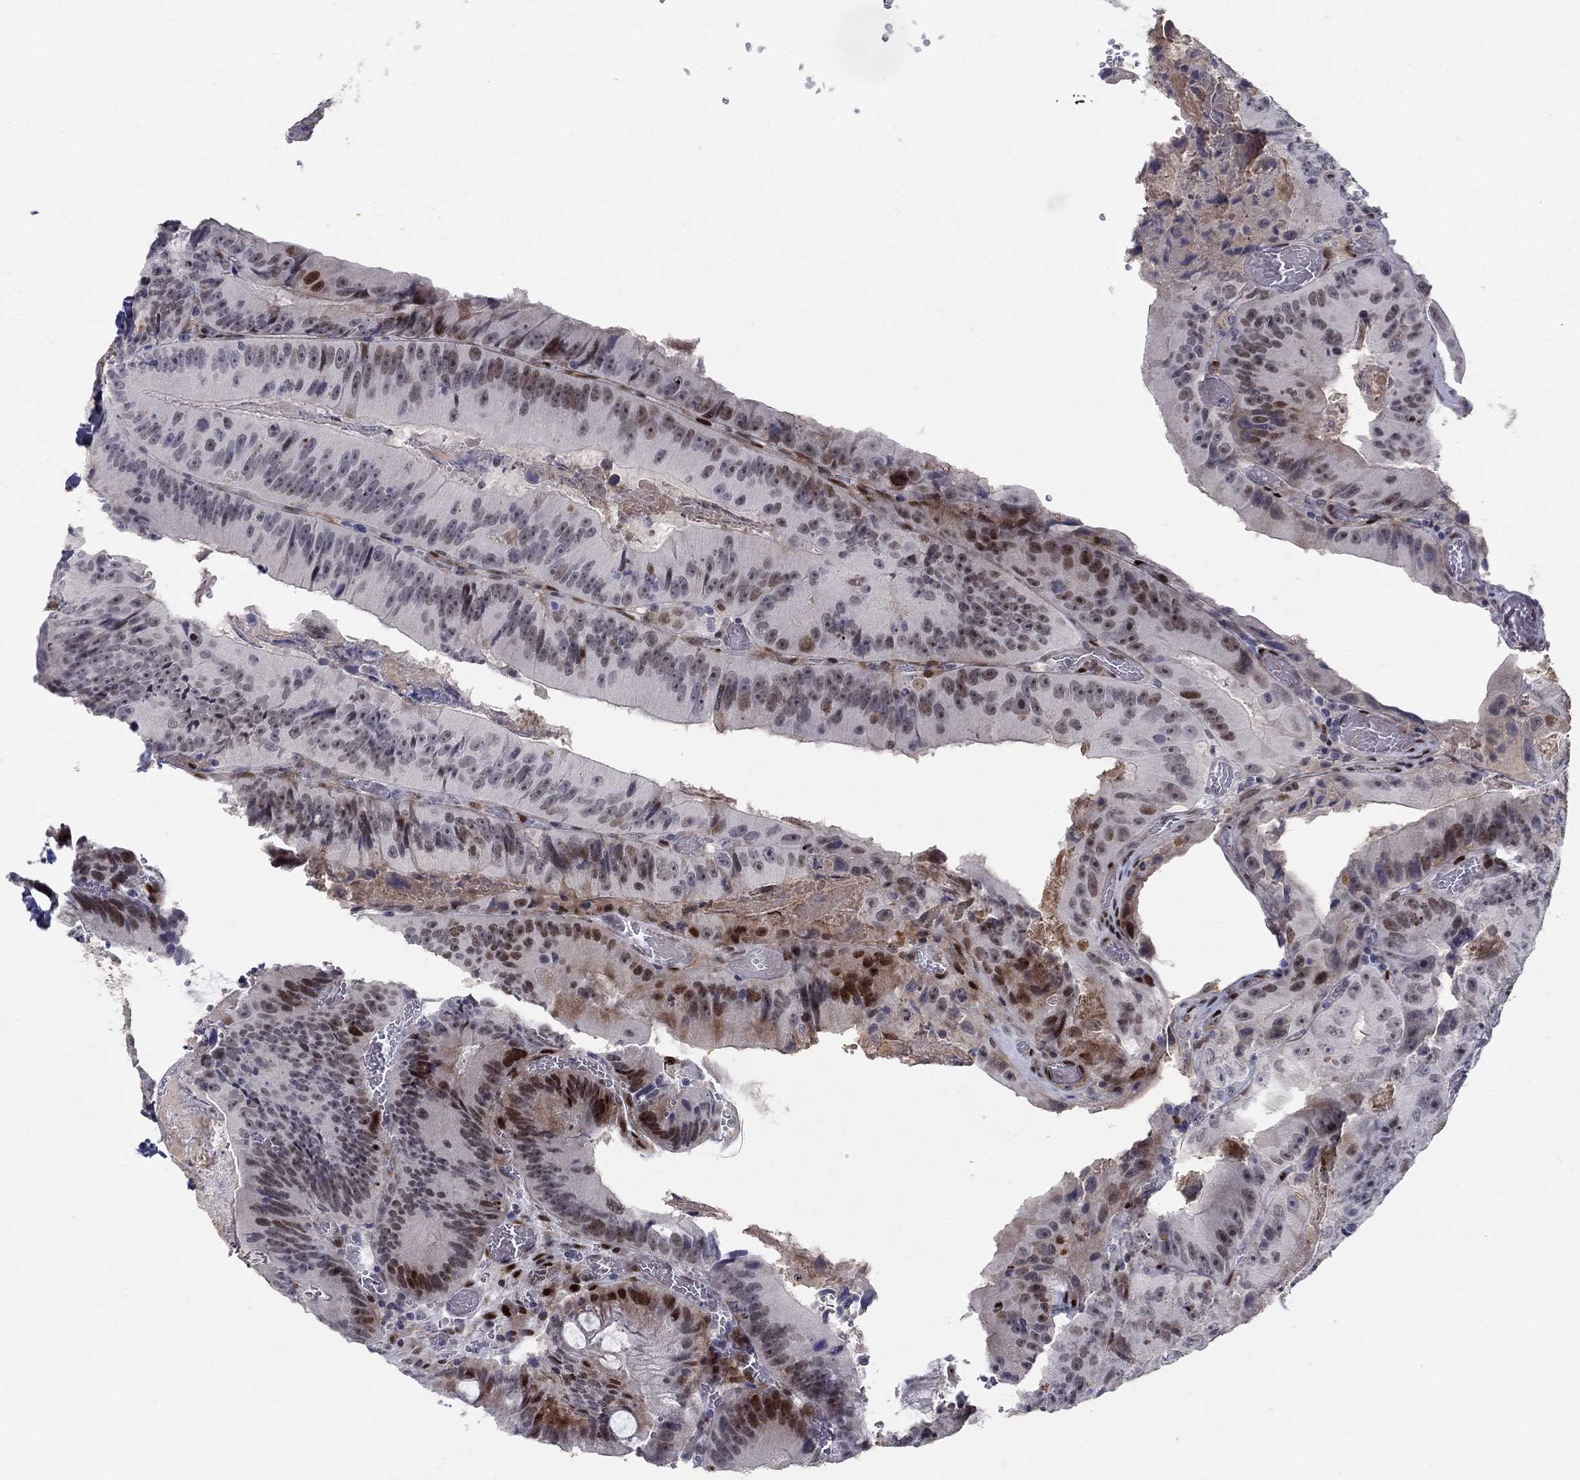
{"staining": {"intensity": "strong", "quantity": "<25%", "location": "nuclear"}, "tissue": "colorectal cancer", "cell_type": "Tumor cells", "image_type": "cancer", "snomed": [{"axis": "morphology", "description": "Adenocarcinoma, NOS"}, {"axis": "topography", "description": "Colon"}], "caption": "Approximately <25% of tumor cells in adenocarcinoma (colorectal) display strong nuclear protein positivity as visualized by brown immunohistochemical staining.", "gene": "RAPGEF5", "patient": {"sex": "female", "age": 86}}